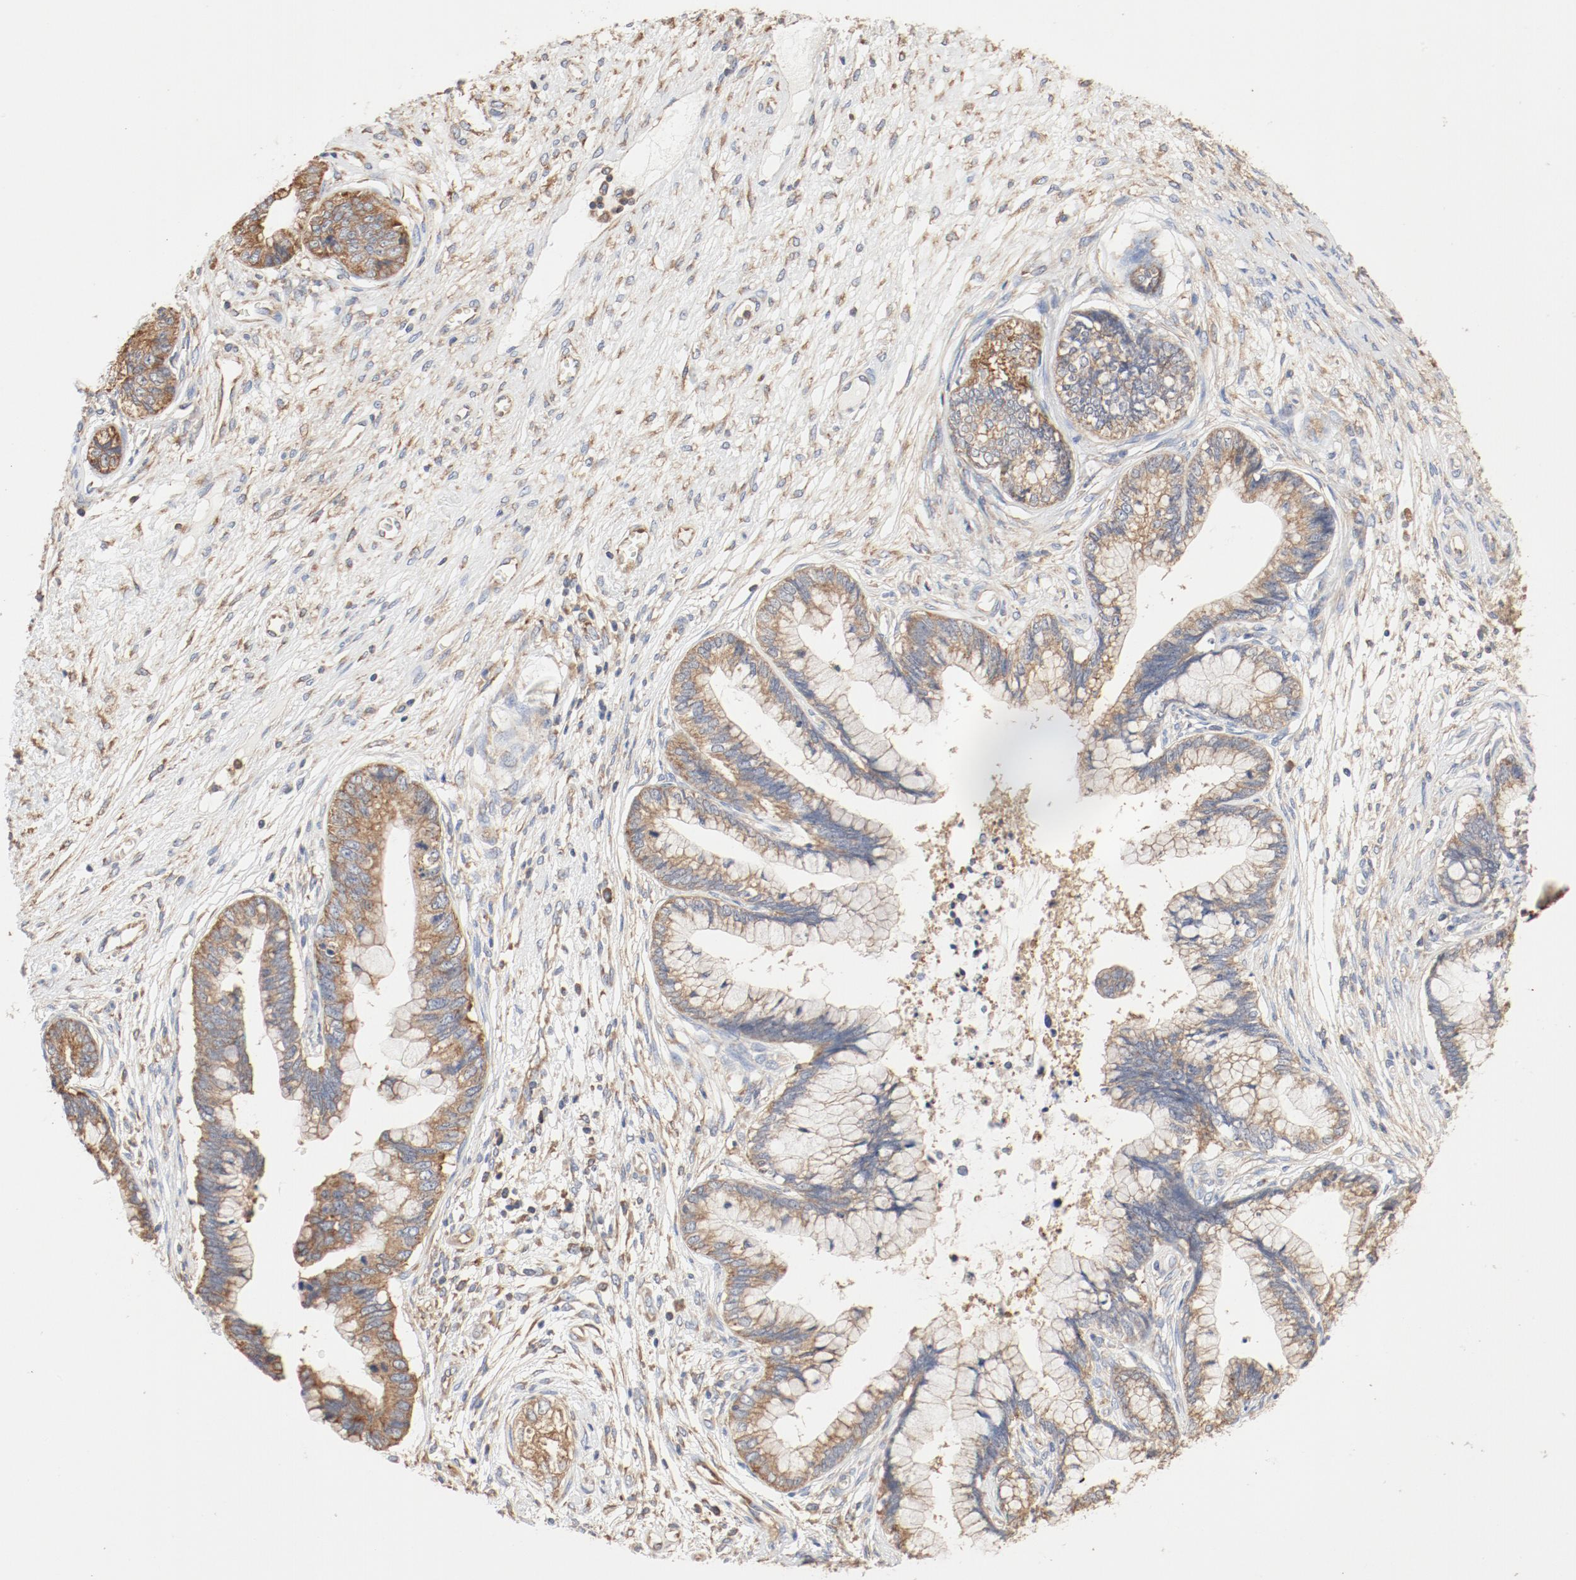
{"staining": {"intensity": "moderate", "quantity": ">75%", "location": "cytoplasmic/membranous"}, "tissue": "cervical cancer", "cell_type": "Tumor cells", "image_type": "cancer", "snomed": [{"axis": "morphology", "description": "Adenocarcinoma, NOS"}, {"axis": "topography", "description": "Cervix"}], "caption": "Brown immunohistochemical staining in human cervical cancer reveals moderate cytoplasmic/membranous positivity in about >75% of tumor cells.", "gene": "RPS6", "patient": {"sex": "female", "age": 44}}